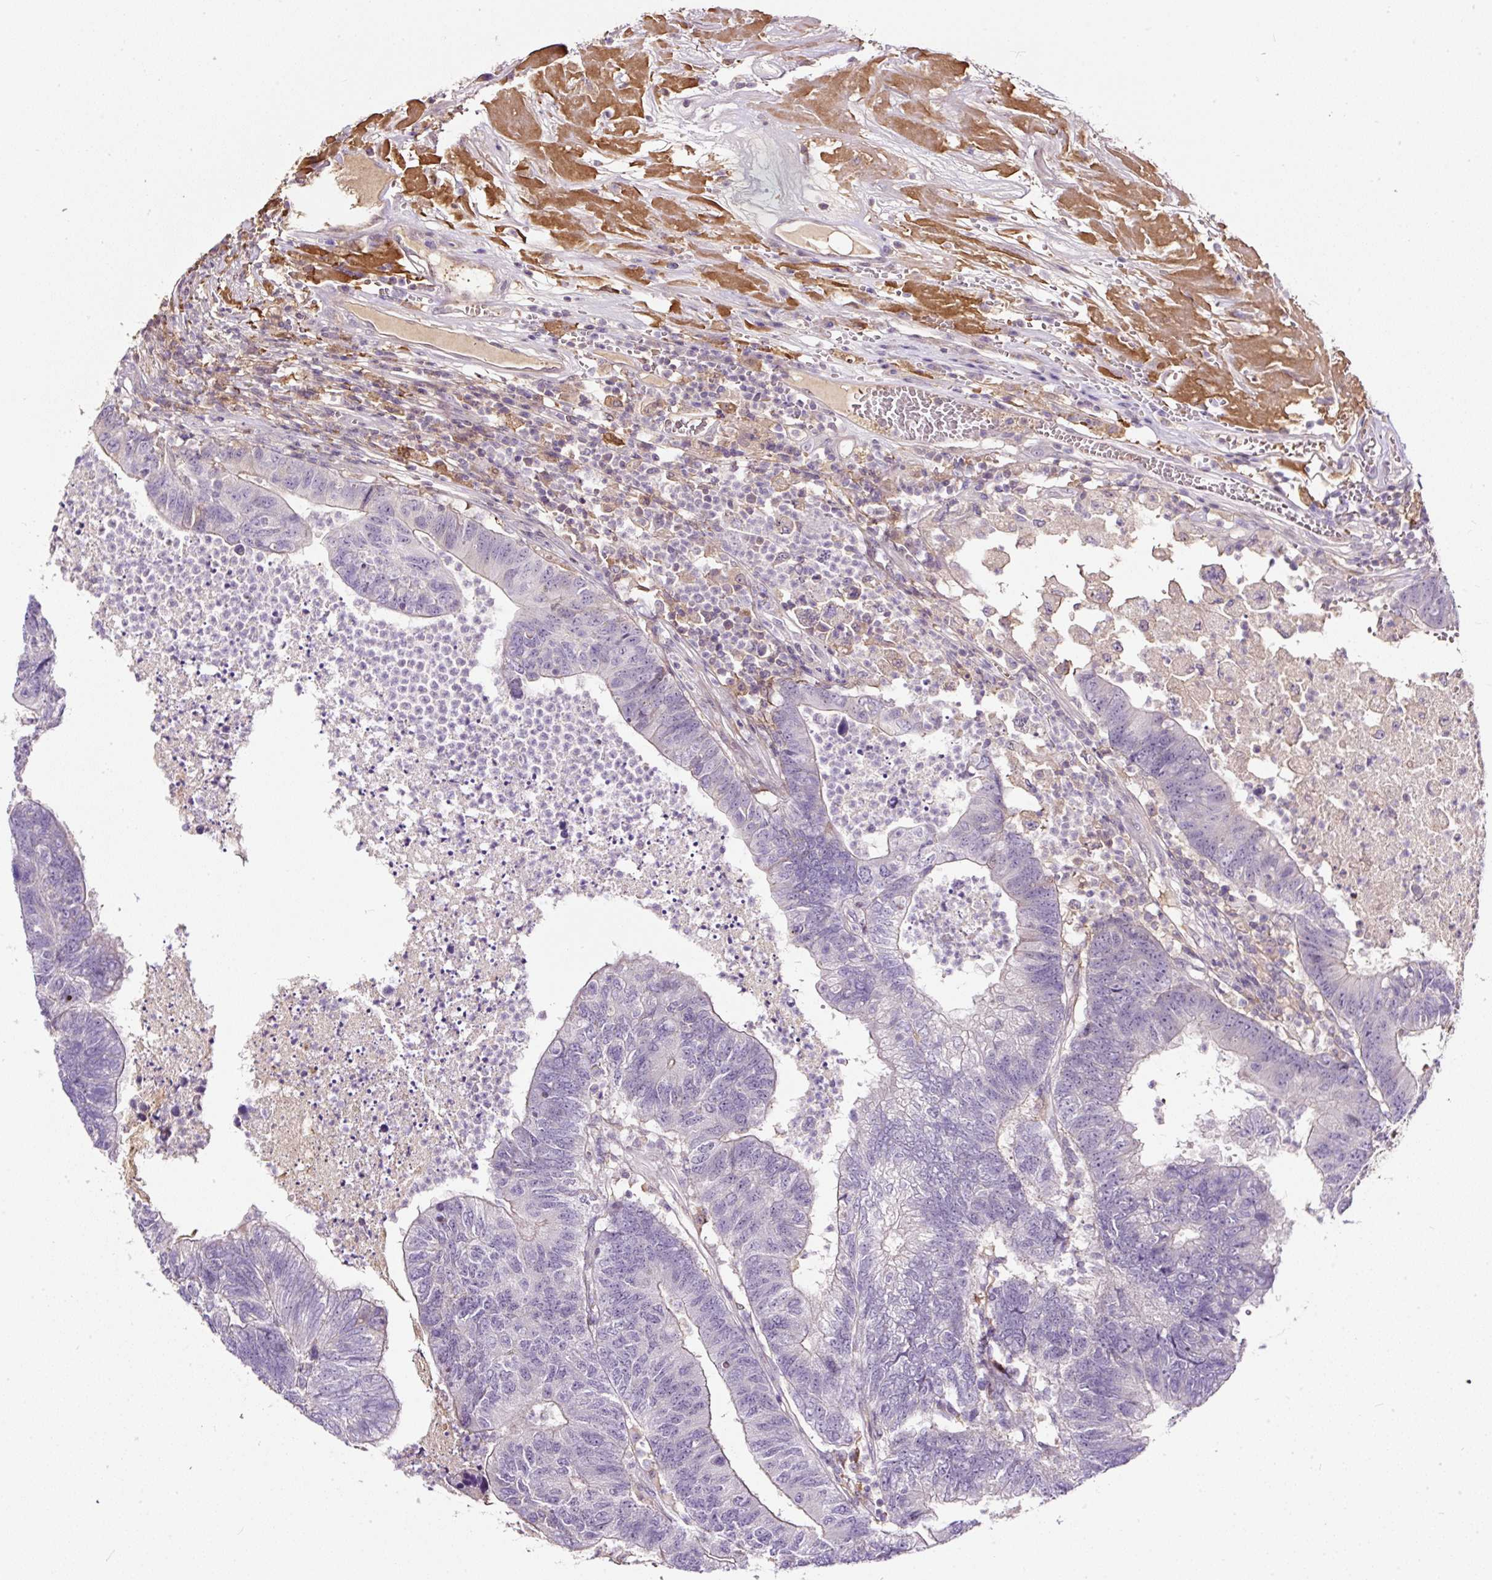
{"staining": {"intensity": "negative", "quantity": "none", "location": "none"}, "tissue": "colorectal cancer", "cell_type": "Tumor cells", "image_type": "cancer", "snomed": [{"axis": "morphology", "description": "Adenocarcinoma, NOS"}, {"axis": "topography", "description": "Colon"}], "caption": "High power microscopy image of an IHC photomicrograph of adenocarcinoma (colorectal), revealing no significant staining in tumor cells.", "gene": "LRRC24", "patient": {"sex": "female", "age": 48}}